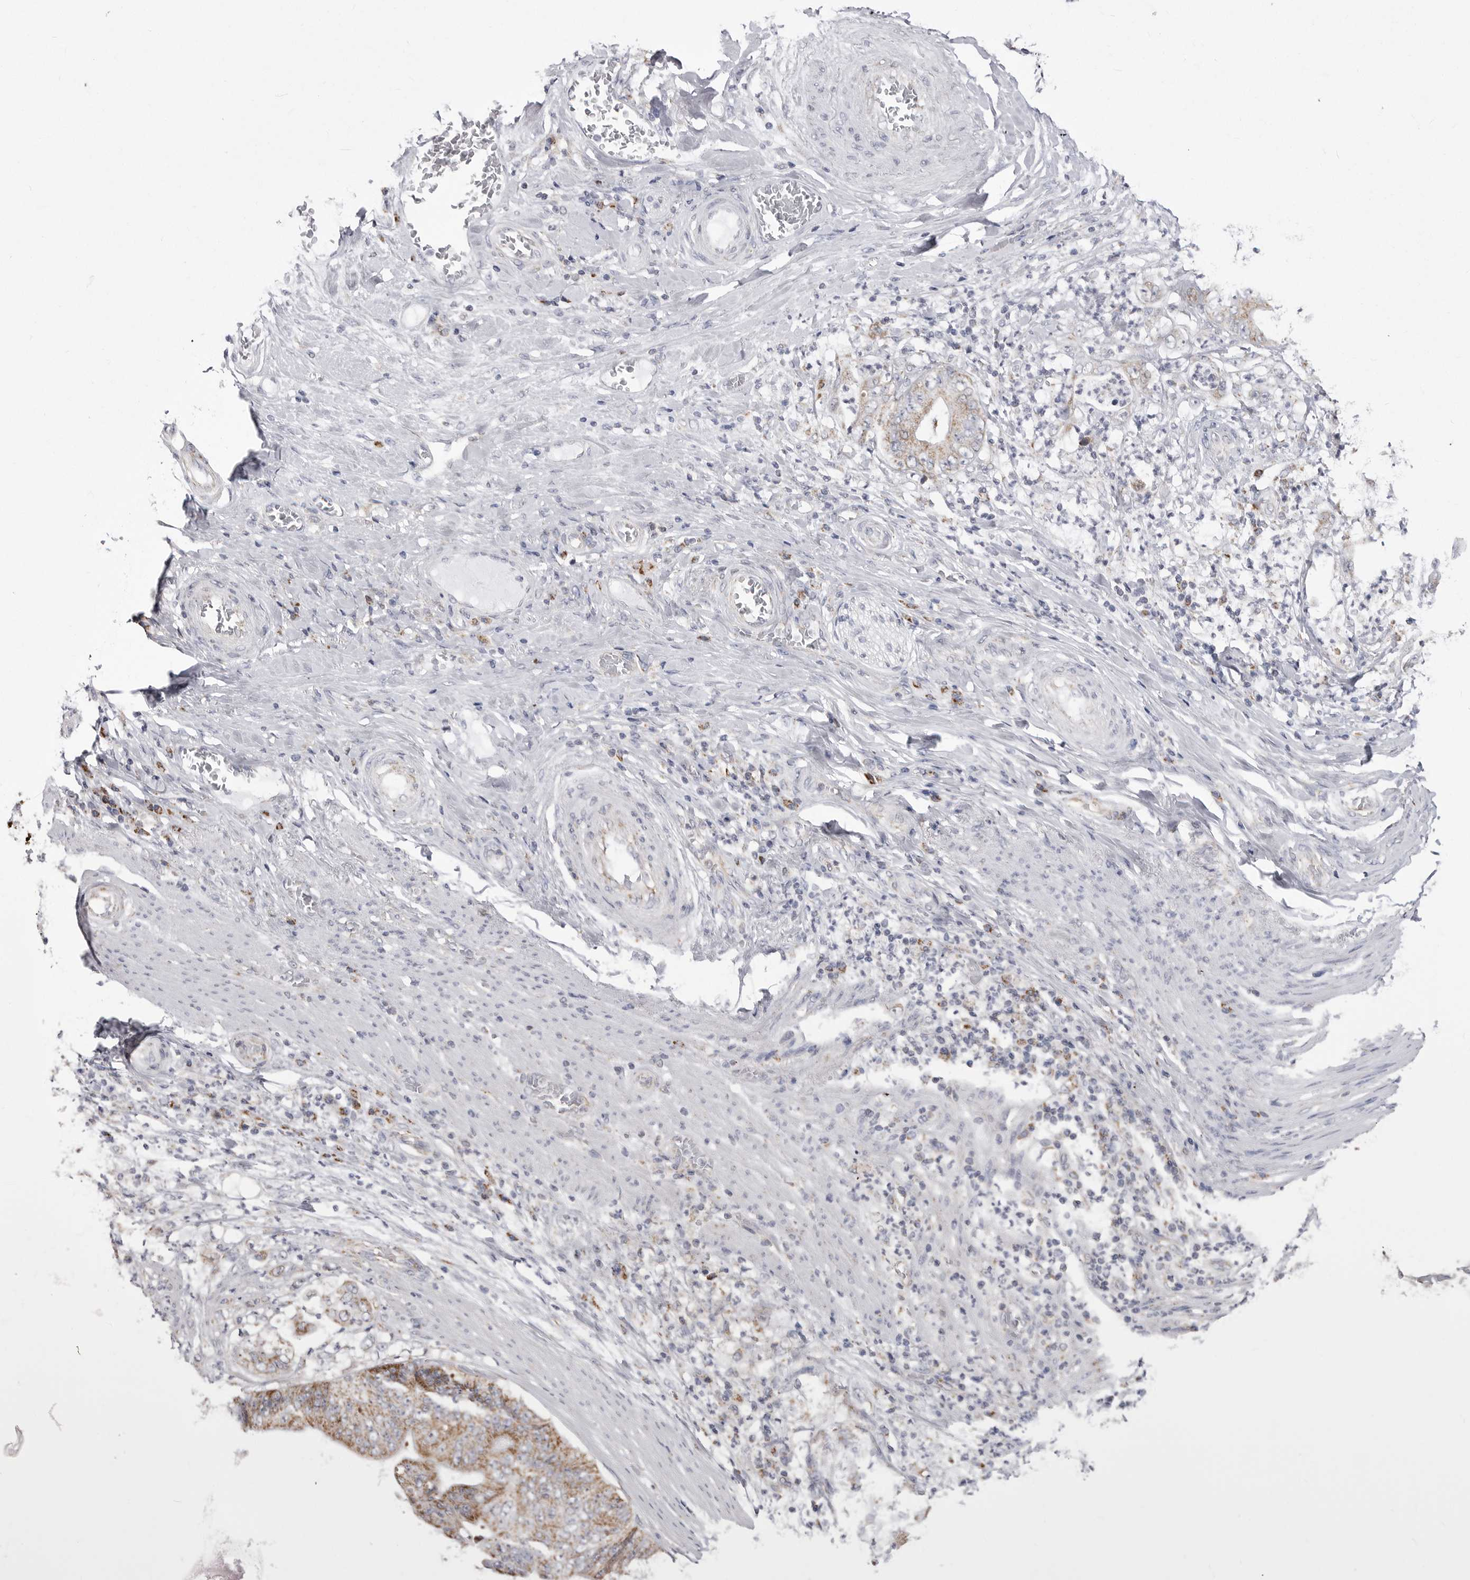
{"staining": {"intensity": "moderate", "quantity": ">75%", "location": "cytoplasmic/membranous"}, "tissue": "stomach cancer", "cell_type": "Tumor cells", "image_type": "cancer", "snomed": [{"axis": "morphology", "description": "Adenocarcinoma, NOS"}, {"axis": "topography", "description": "Stomach"}], "caption": "Immunohistochemical staining of stomach cancer shows moderate cytoplasmic/membranous protein positivity in approximately >75% of tumor cells. The protein of interest is shown in brown color, while the nuclei are stained blue.", "gene": "FH", "patient": {"sex": "female", "age": 73}}